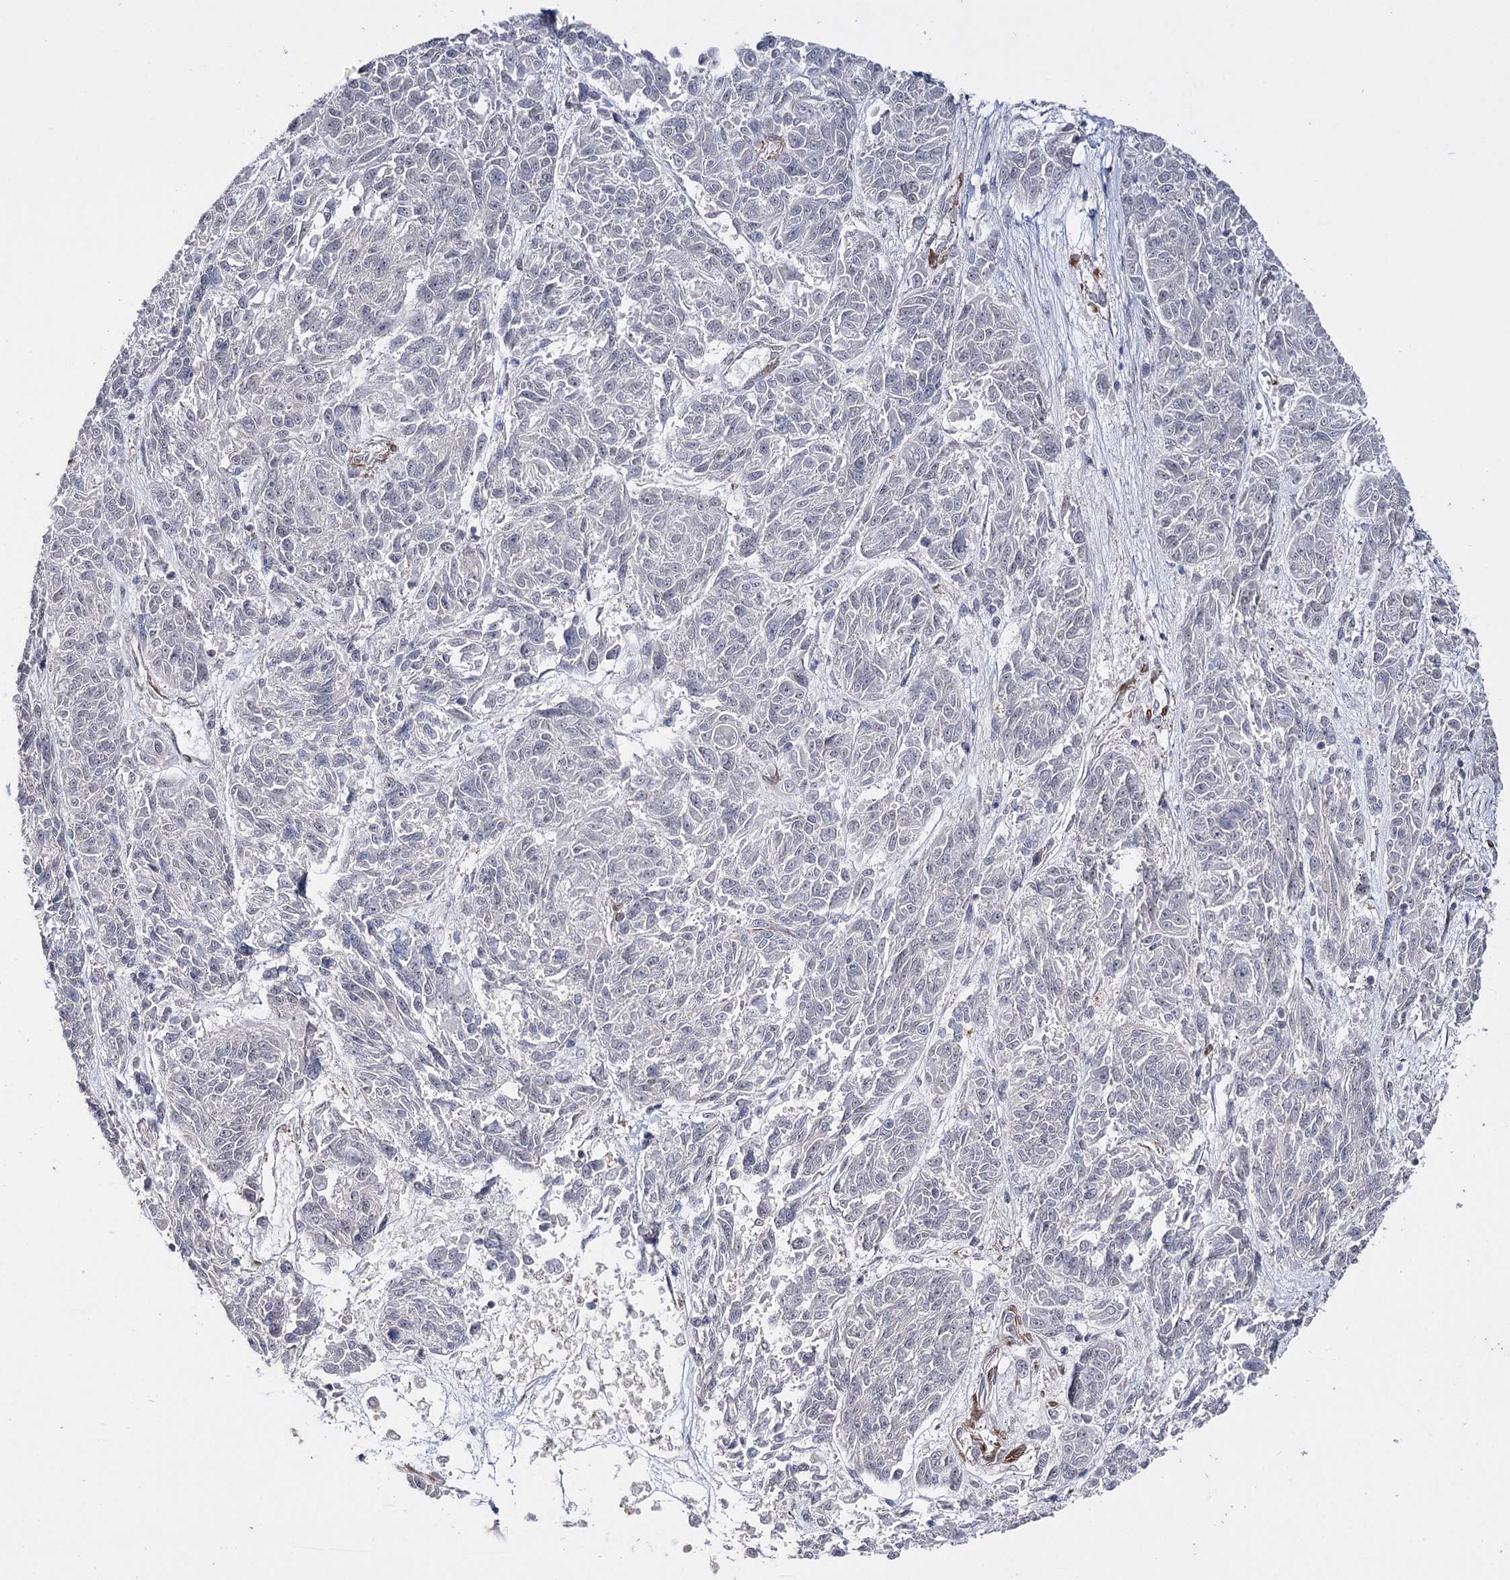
{"staining": {"intensity": "negative", "quantity": "none", "location": "none"}, "tissue": "melanoma", "cell_type": "Tumor cells", "image_type": "cancer", "snomed": [{"axis": "morphology", "description": "Malignant melanoma, NOS"}, {"axis": "topography", "description": "Skin"}], "caption": "IHC of melanoma reveals no positivity in tumor cells.", "gene": "HSD11B2", "patient": {"sex": "male", "age": 53}}